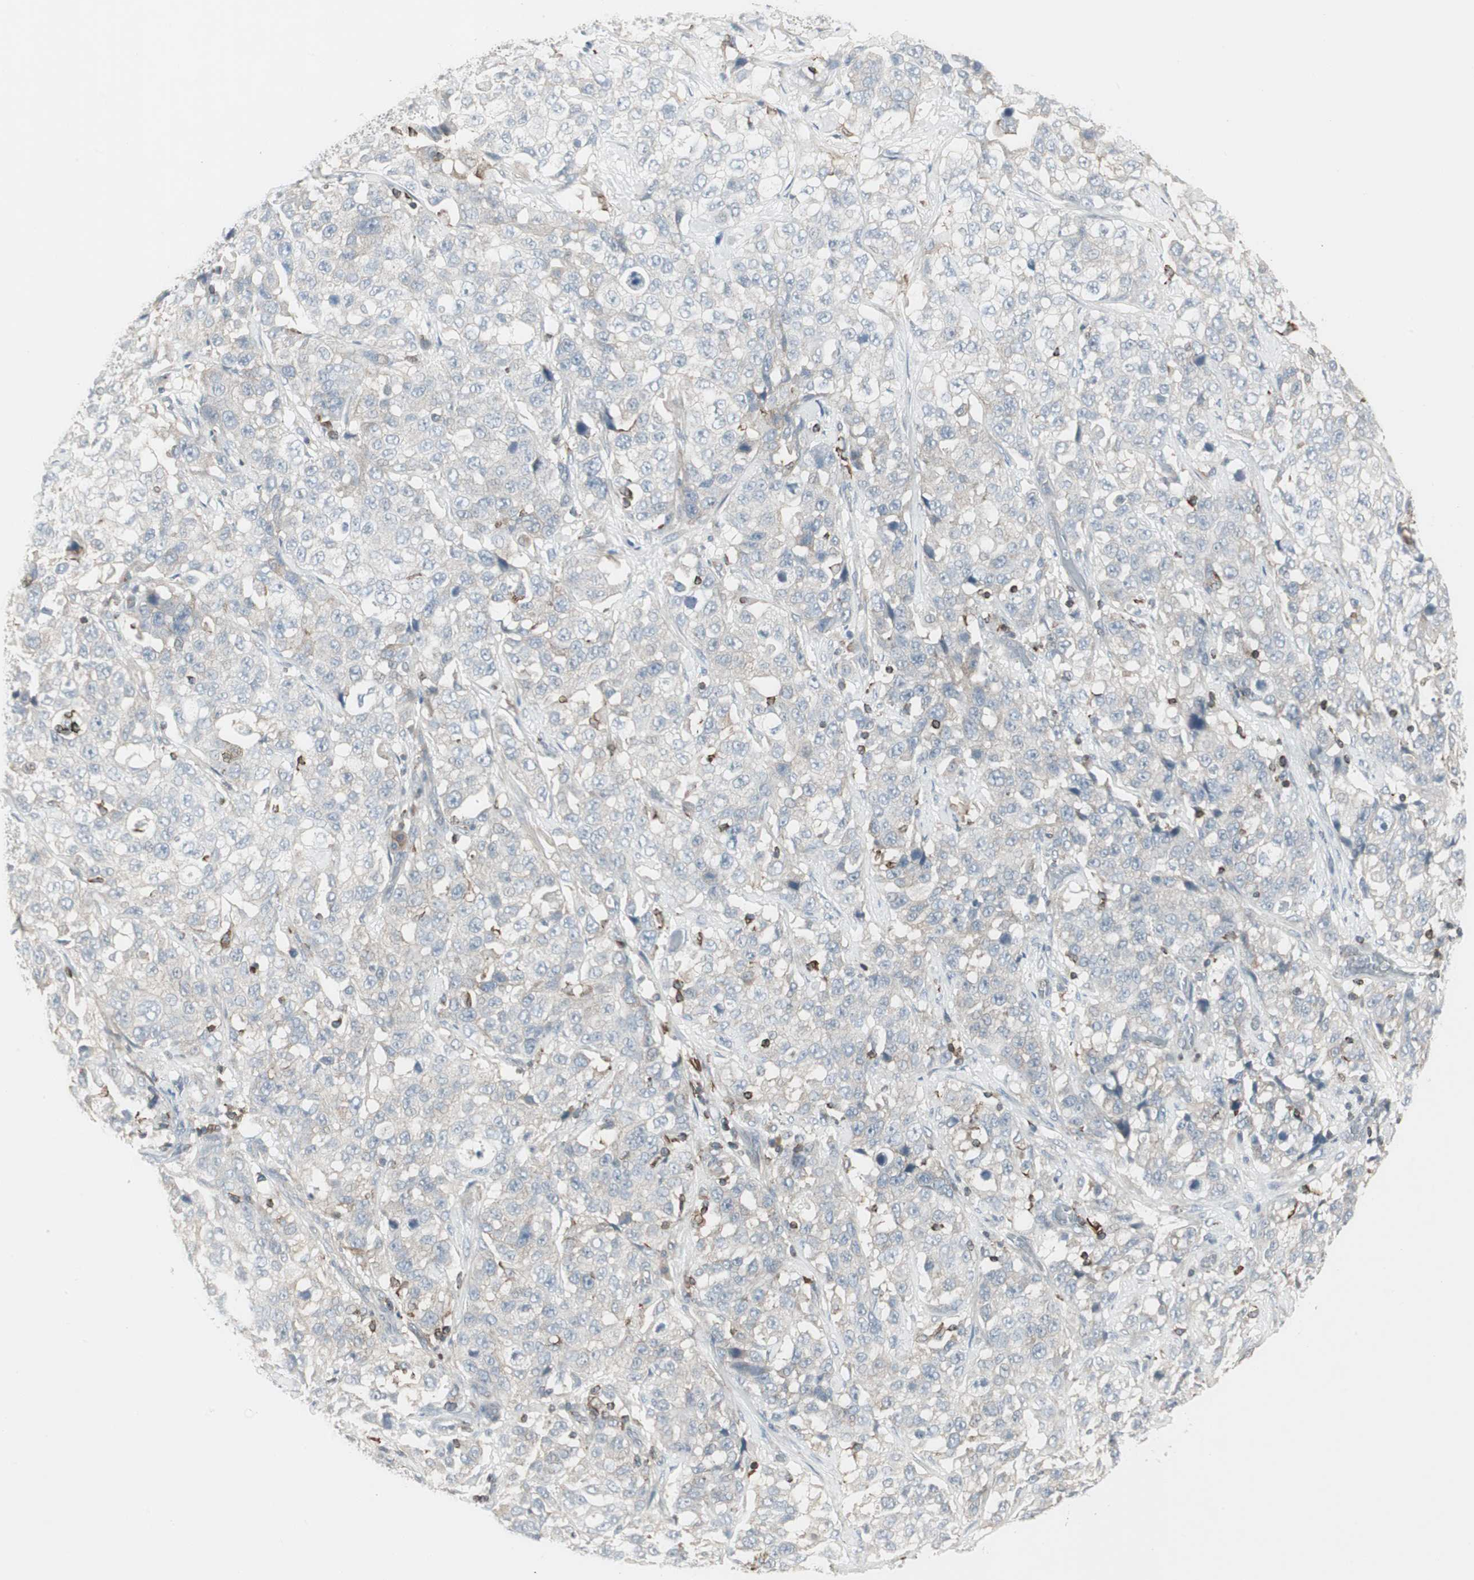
{"staining": {"intensity": "negative", "quantity": "none", "location": "none"}, "tissue": "stomach cancer", "cell_type": "Tumor cells", "image_type": "cancer", "snomed": [{"axis": "morphology", "description": "Normal tissue, NOS"}, {"axis": "morphology", "description": "Adenocarcinoma, NOS"}, {"axis": "topography", "description": "Stomach"}], "caption": "The IHC image has no significant expression in tumor cells of stomach adenocarcinoma tissue.", "gene": "MAP4K4", "patient": {"sex": "male", "age": 48}}